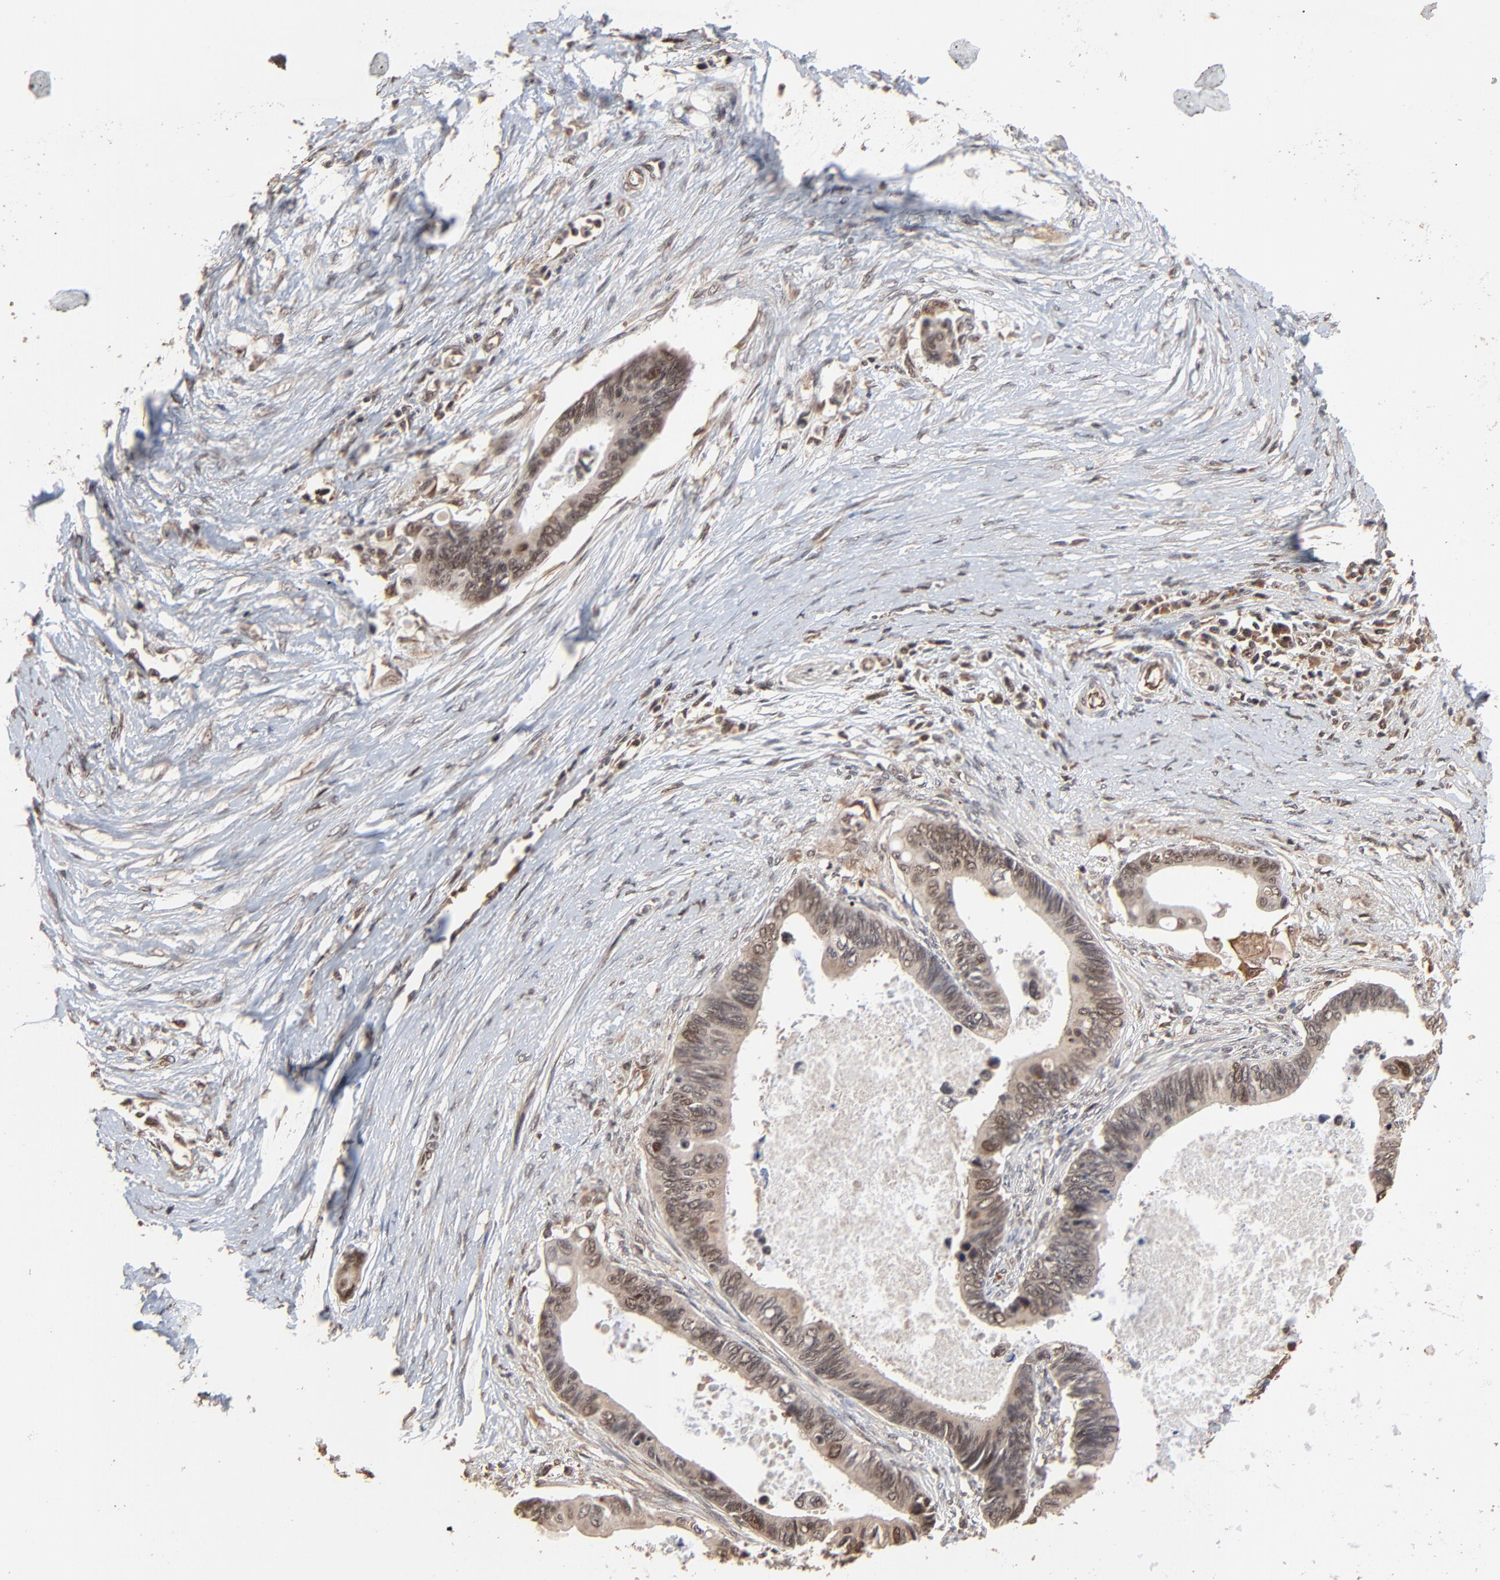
{"staining": {"intensity": "weak", "quantity": ">75%", "location": "cytoplasmic/membranous,nuclear"}, "tissue": "pancreatic cancer", "cell_type": "Tumor cells", "image_type": "cancer", "snomed": [{"axis": "morphology", "description": "Adenocarcinoma, NOS"}, {"axis": "topography", "description": "Pancreas"}], "caption": "This micrograph reveals IHC staining of pancreatic cancer (adenocarcinoma), with low weak cytoplasmic/membranous and nuclear positivity in about >75% of tumor cells.", "gene": "FAM227A", "patient": {"sex": "female", "age": 70}}